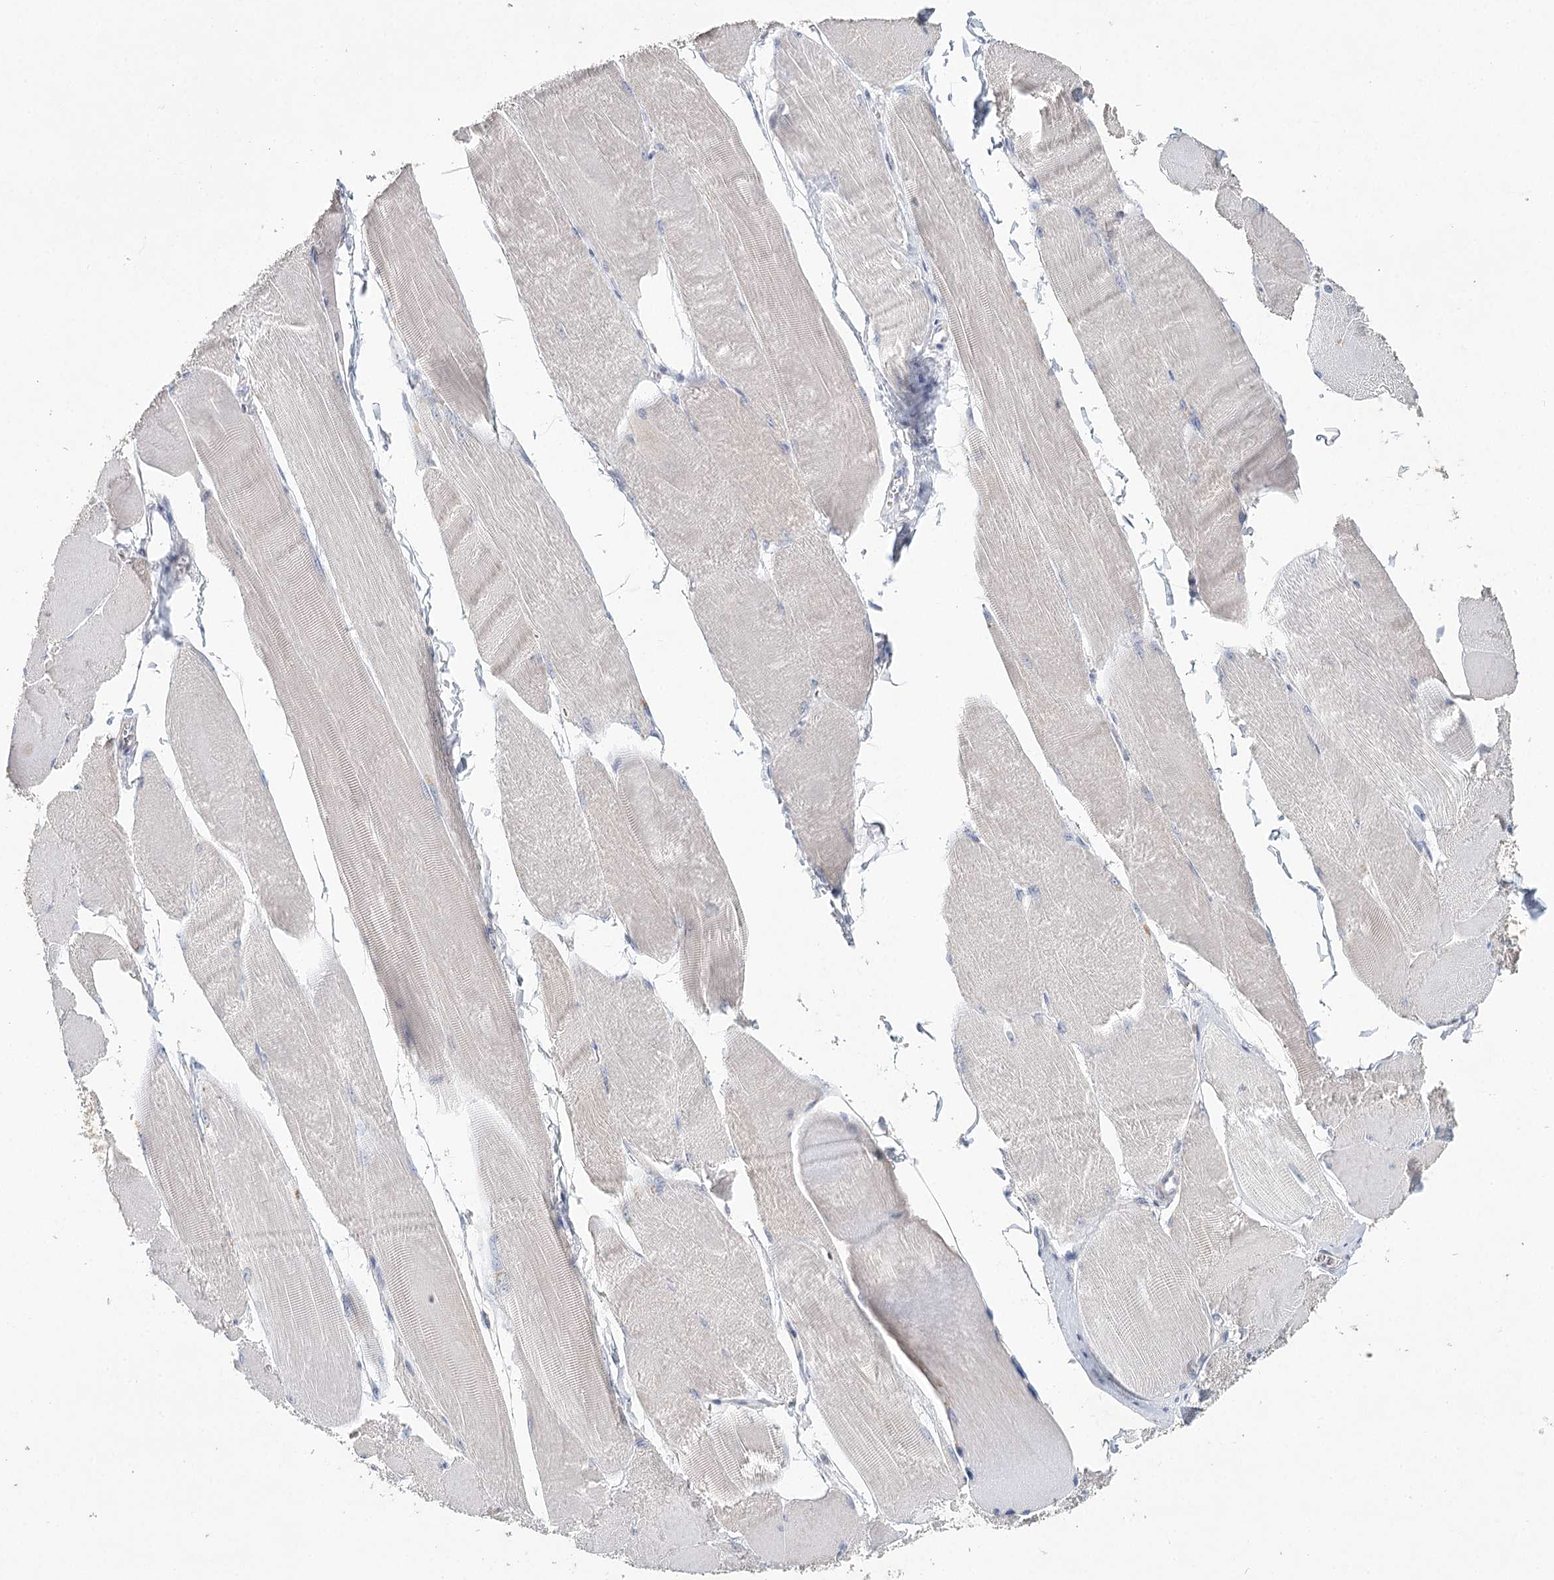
{"staining": {"intensity": "negative", "quantity": "none", "location": "none"}, "tissue": "skeletal muscle", "cell_type": "Myocytes", "image_type": "normal", "snomed": [{"axis": "morphology", "description": "Normal tissue, NOS"}, {"axis": "morphology", "description": "Basal cell carcinoma"}, {"axis": "topography", "description": "Skeletal muscle"}], "caption": "DAB immunohistochemical staining of benign human skeletal muscle reveals no significant staining in myocytes.", "gene": "ARHGAP44", "patient": {"sex": "female", "age": 64}}